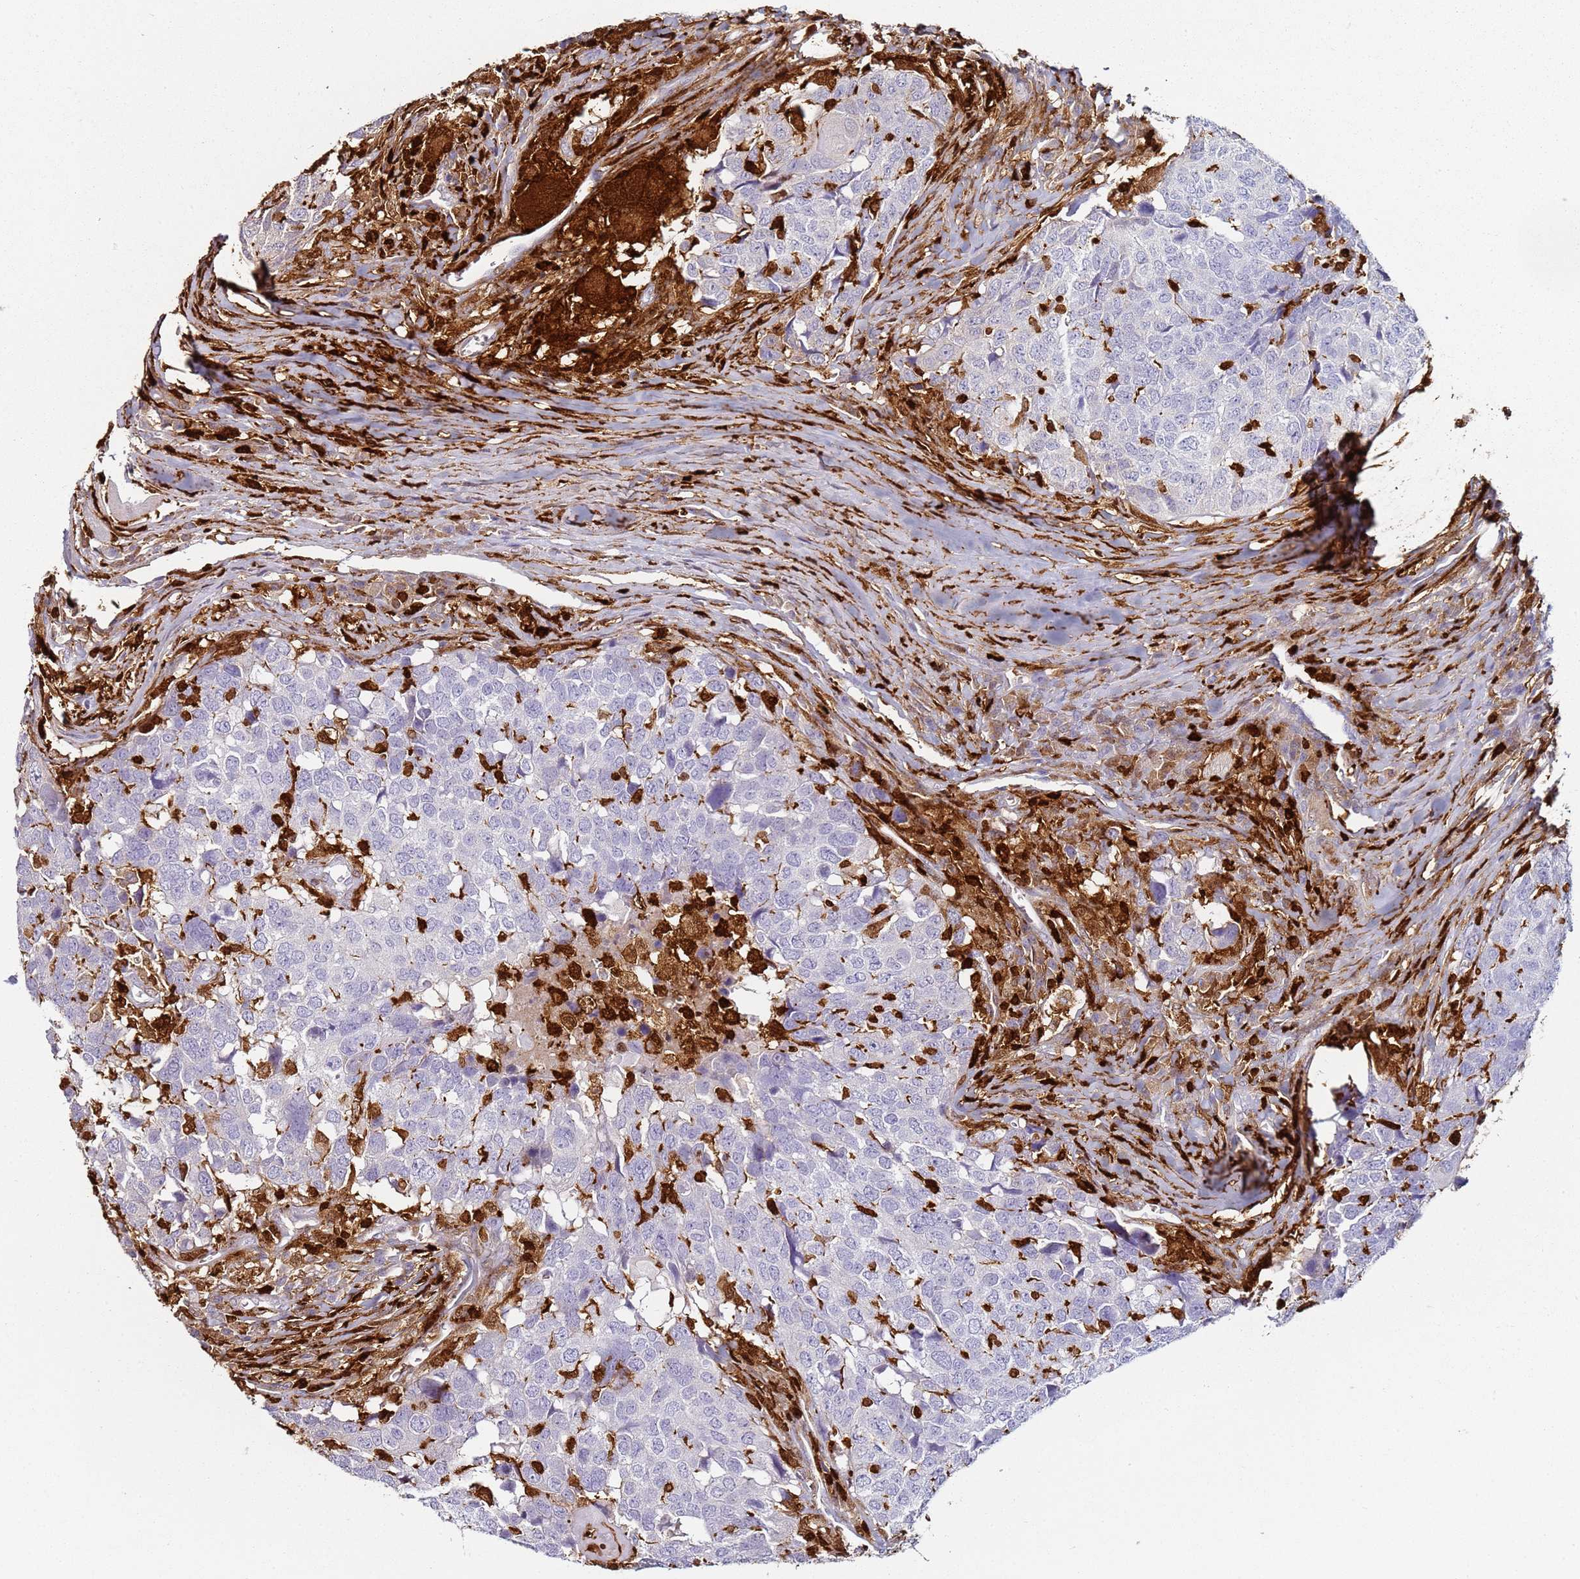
{"staining": {"intensity": "negative", "quantity": "none", "location": "none"}, "tissue": "head and neck cancer", "cell_type": "Tumor cells", "image_type": "cancer", "snomed": [{"axis": "morphology", "description": "Squamous cell carcinoma, NOS"}, {"axis": "topography", "description": "Head-Neck"}], "caption": "Image shows no protein expression in tumor cells of squamous cell carcinoma (head and neck) tissue. (Brightfield microscopy of DAB (3,3'-diaminobenzidine) immunohistochemistry (IHC) at high magnification).", "gene": "S100A4", "patient": {"sex": "male", "age": 66}}